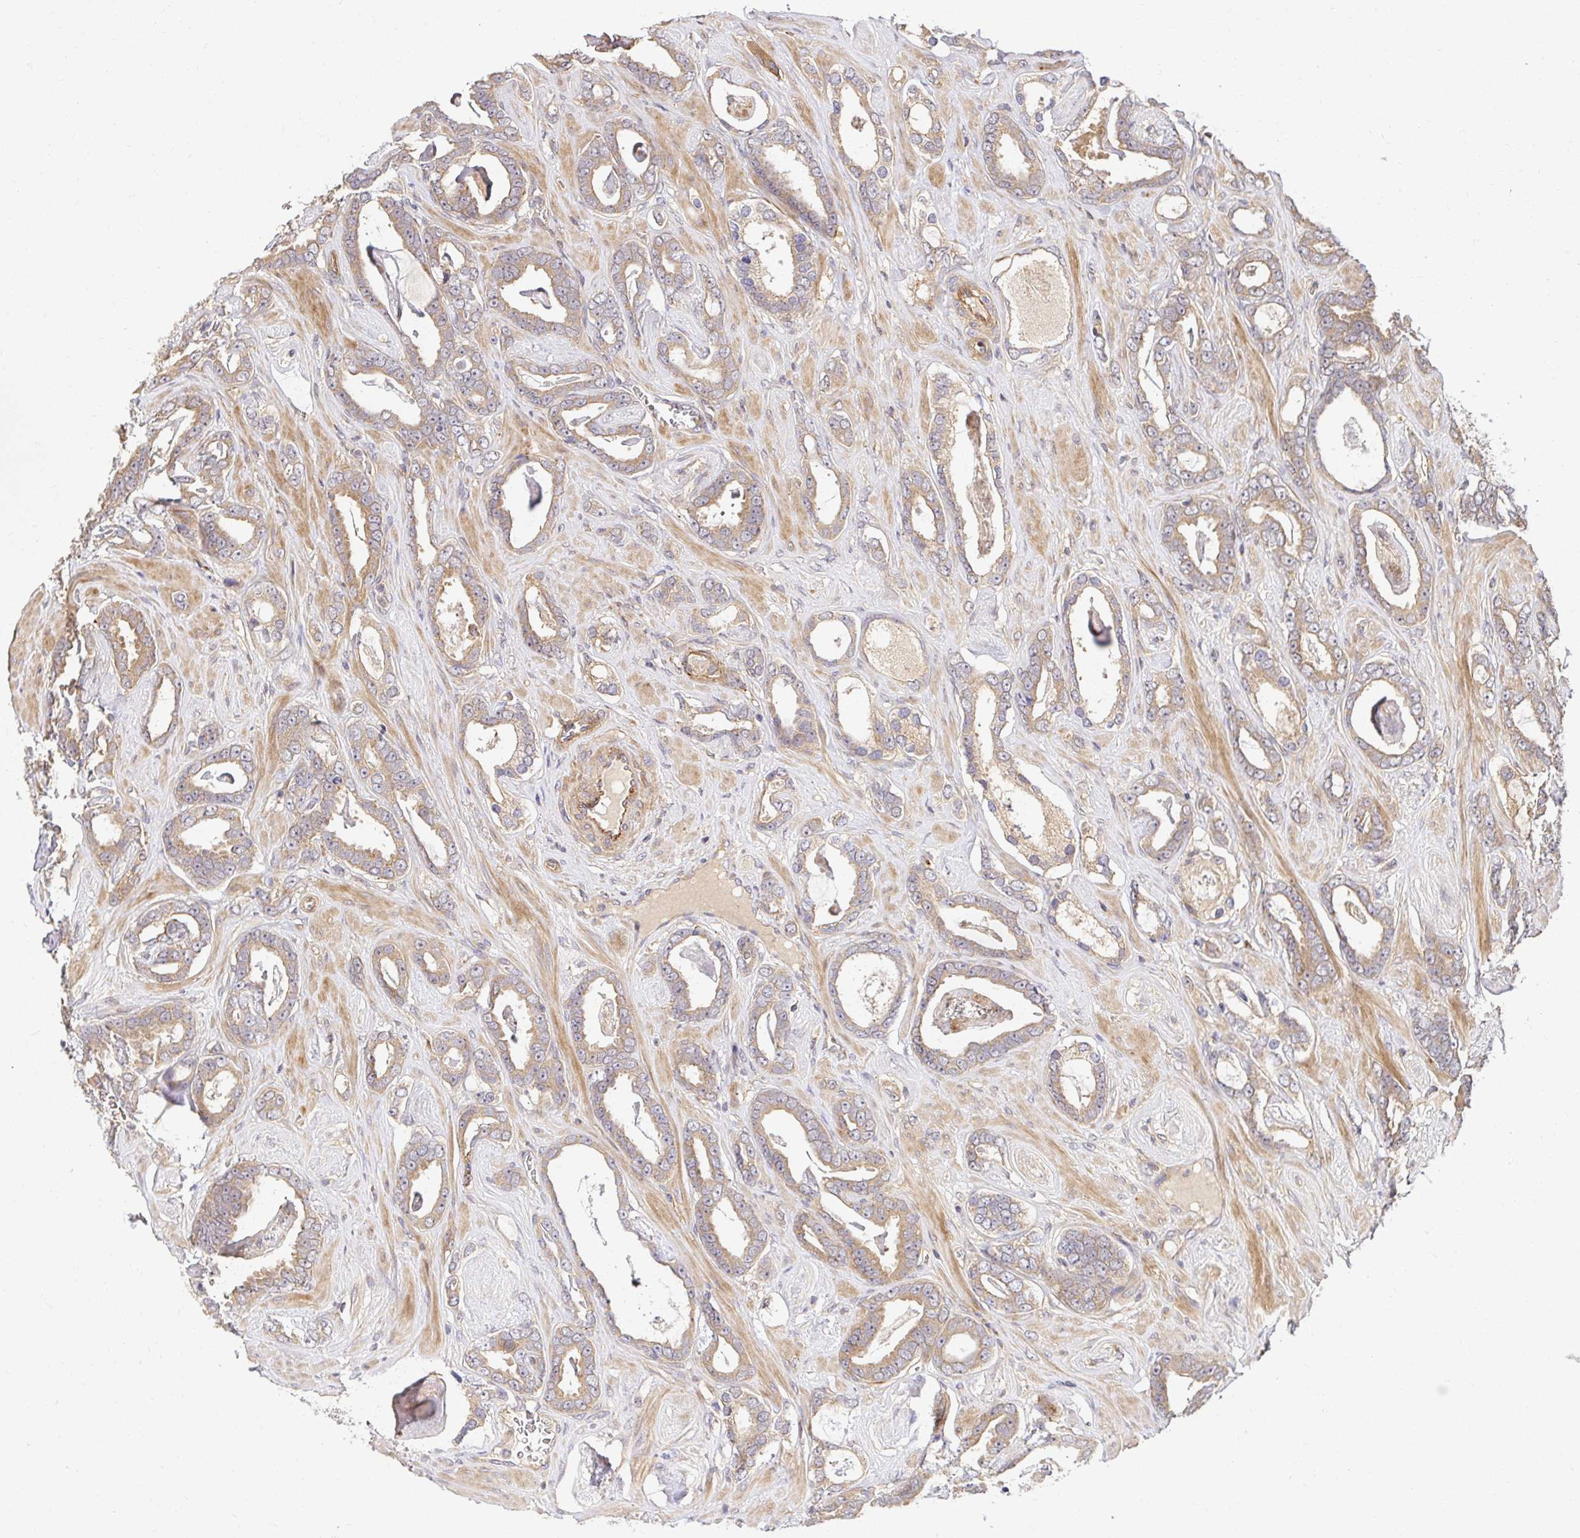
{"staining": {"intensity": "weak", "quantity": "25%-75%", "location": "cytoplasmic/membranous"}, "tissue": "prostate cancer", "cell_type": "Tumor cells", "image_type": "cancer", "snomed": [{"axis": "morphology", "description": "Adenocarcinoma, High grade"}, {"axis": "topography", "description": "Prostate"}], "caption": "This image demonstrates adenocarcinoma (high-grade) (prostate) stained with IHC to label a protein in brown. The cytoplasmic/membranous of tumor cells show weak positivity for the protein. Nuclei are counter-stained blue.", "gene": "PSMA4", "patient": {"sex": "male", "age": 63}}